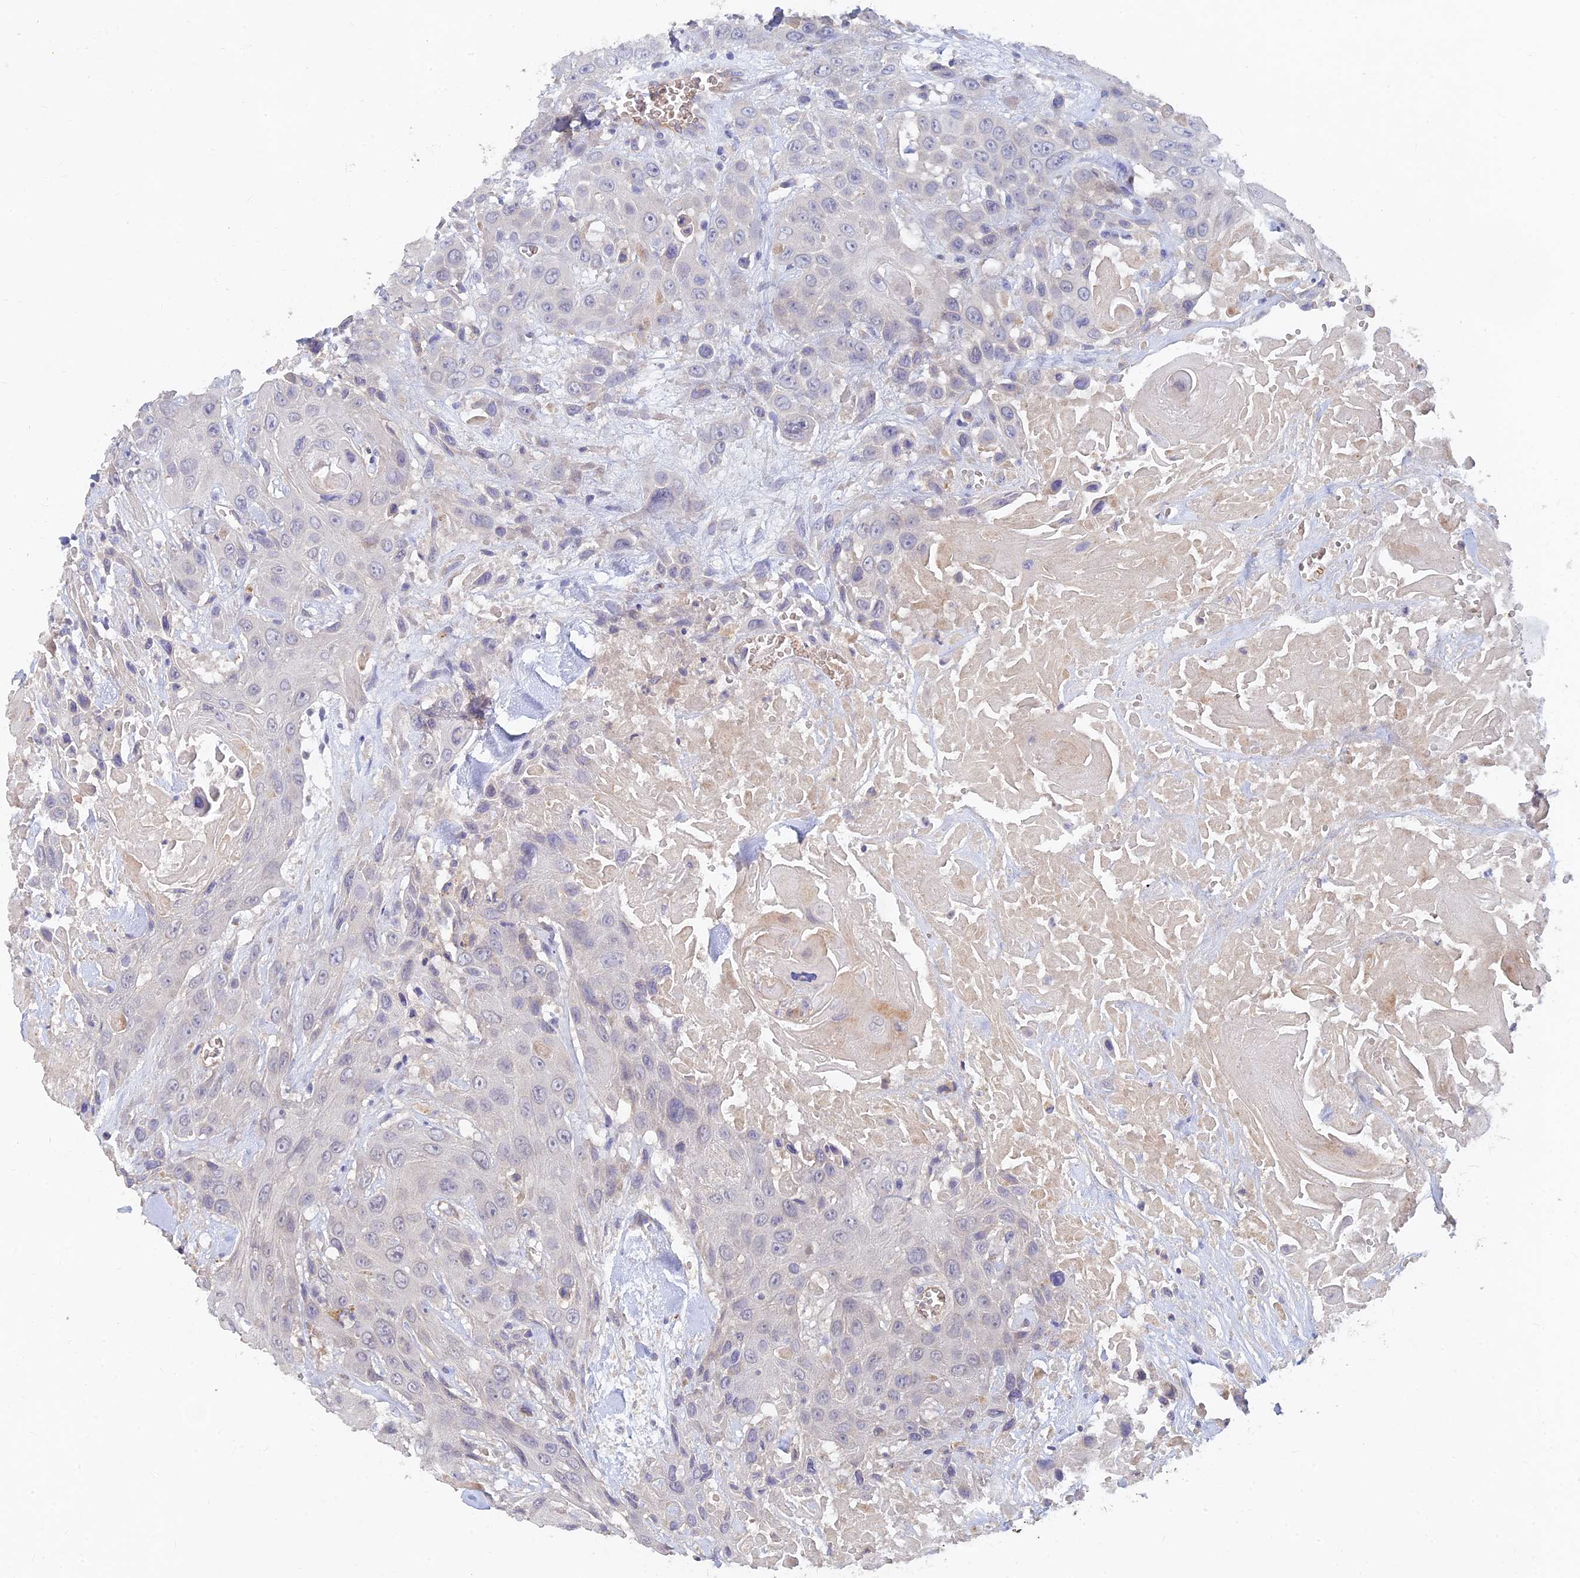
{"staining": {"intensity": "negative", "quantity": "none", "location": "none"}, "tissue": "head and neck cancer", "cell_type": "Tumor cells", "image_type": "cancer", "snomed": [{"axis": "morphology", "description": "Squamous cell carcinoma, NOS"}, {"axis": "topography", "description": "Head-Neck"}], "caption": "An immunohistochemistry micrograph of head and neck cancer (squamous cell carcinoma) is shown. There is no staining in tumor cells of head and neck cancer (squamous cell carcinoma). (DAB (3,3'-diaminobenzidine) immunohistochemistry with hematoxylin counter stain).", "gene": "ARRDC1", "patient": {"sex": "male", "age": 81}}